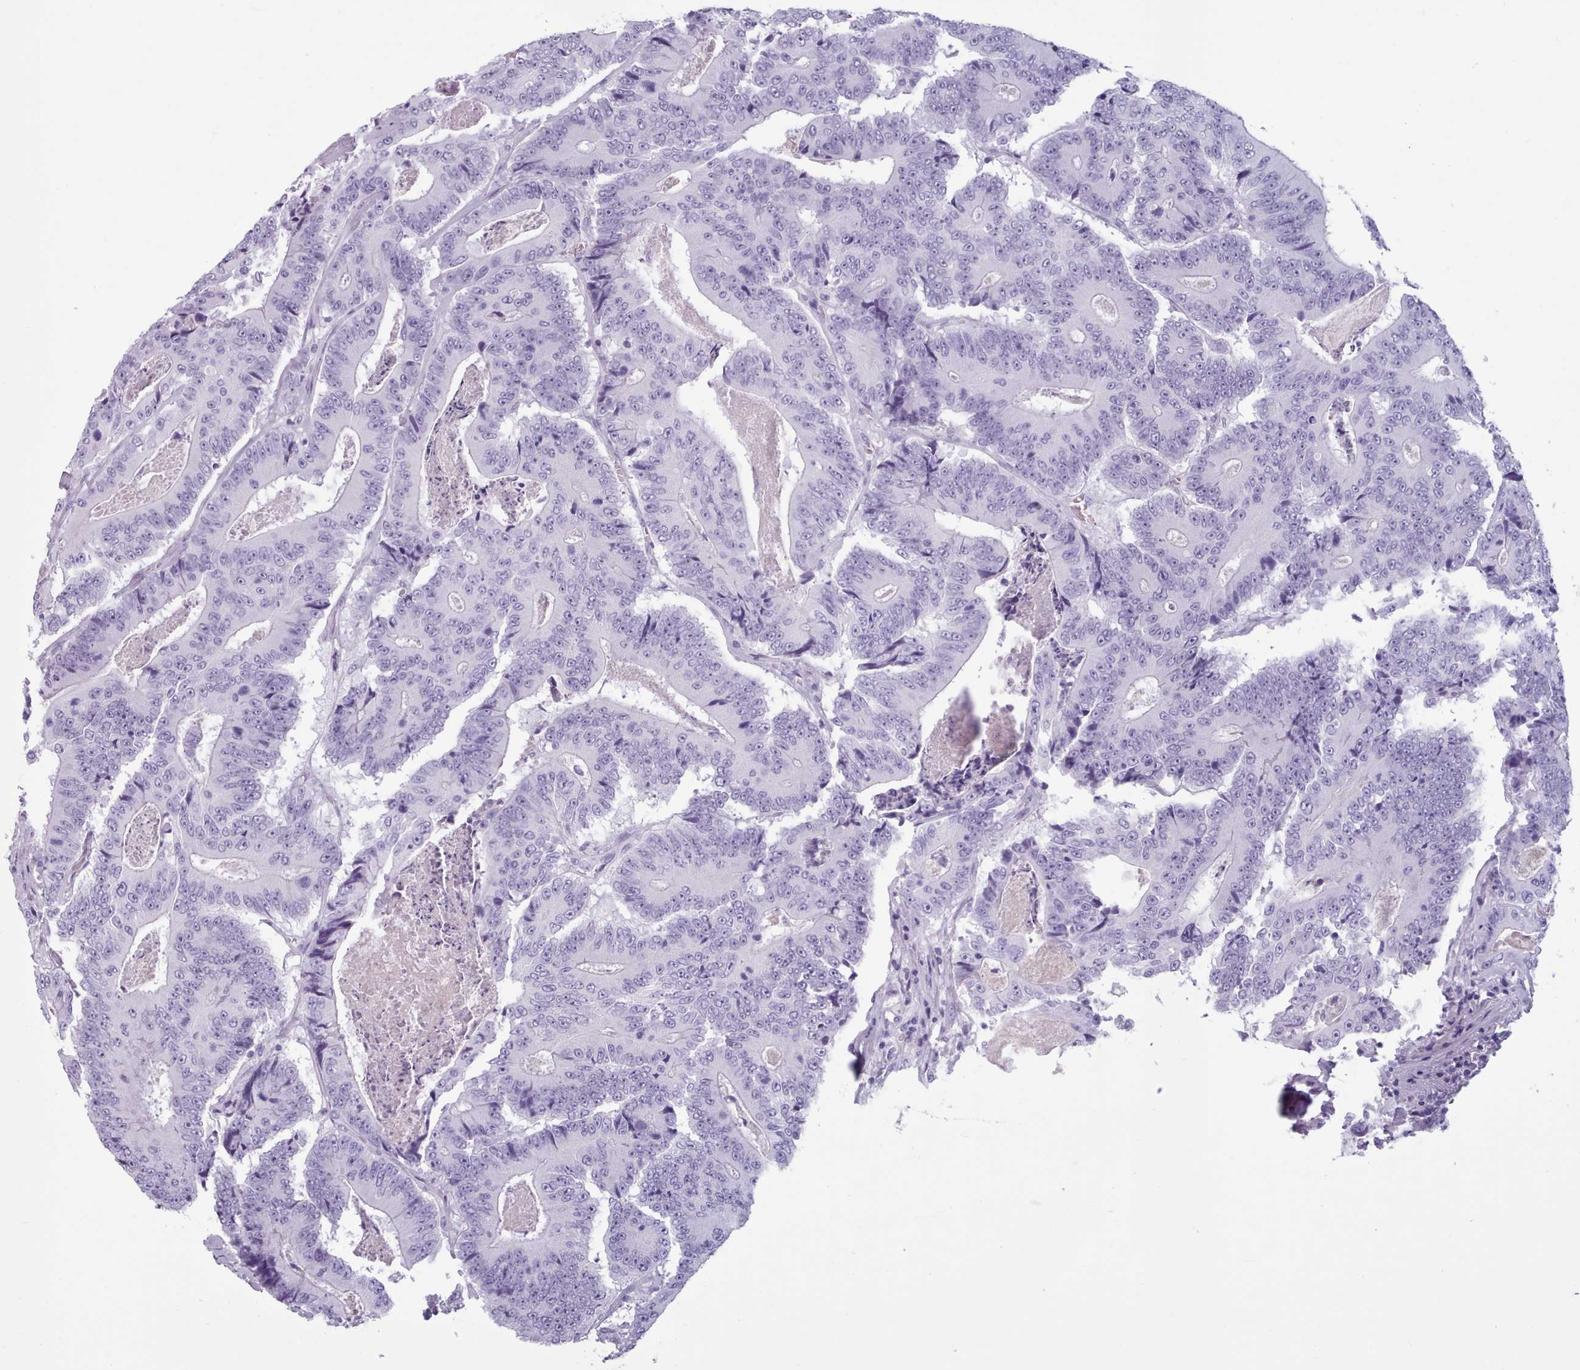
{"staining": {"intensity": "negative", "quantity": "none", "location": "none"}, "tissue": "colorectal cancer", "cell_type": "Tumor cells", "image_type": "cancer", "snomed": [{"axis": "morphology", "description": "Adenocarcinoma, NOS"}, {"axis": "topography", "description": "Colon"}], "caption": "Immunohistochemical staining of human colorectal cancer (adenocarcinoma) exhibits no significant positivity in tumor cells.", "gene": "ZNF43", "patient": {"sex": "male", "age": 83}}